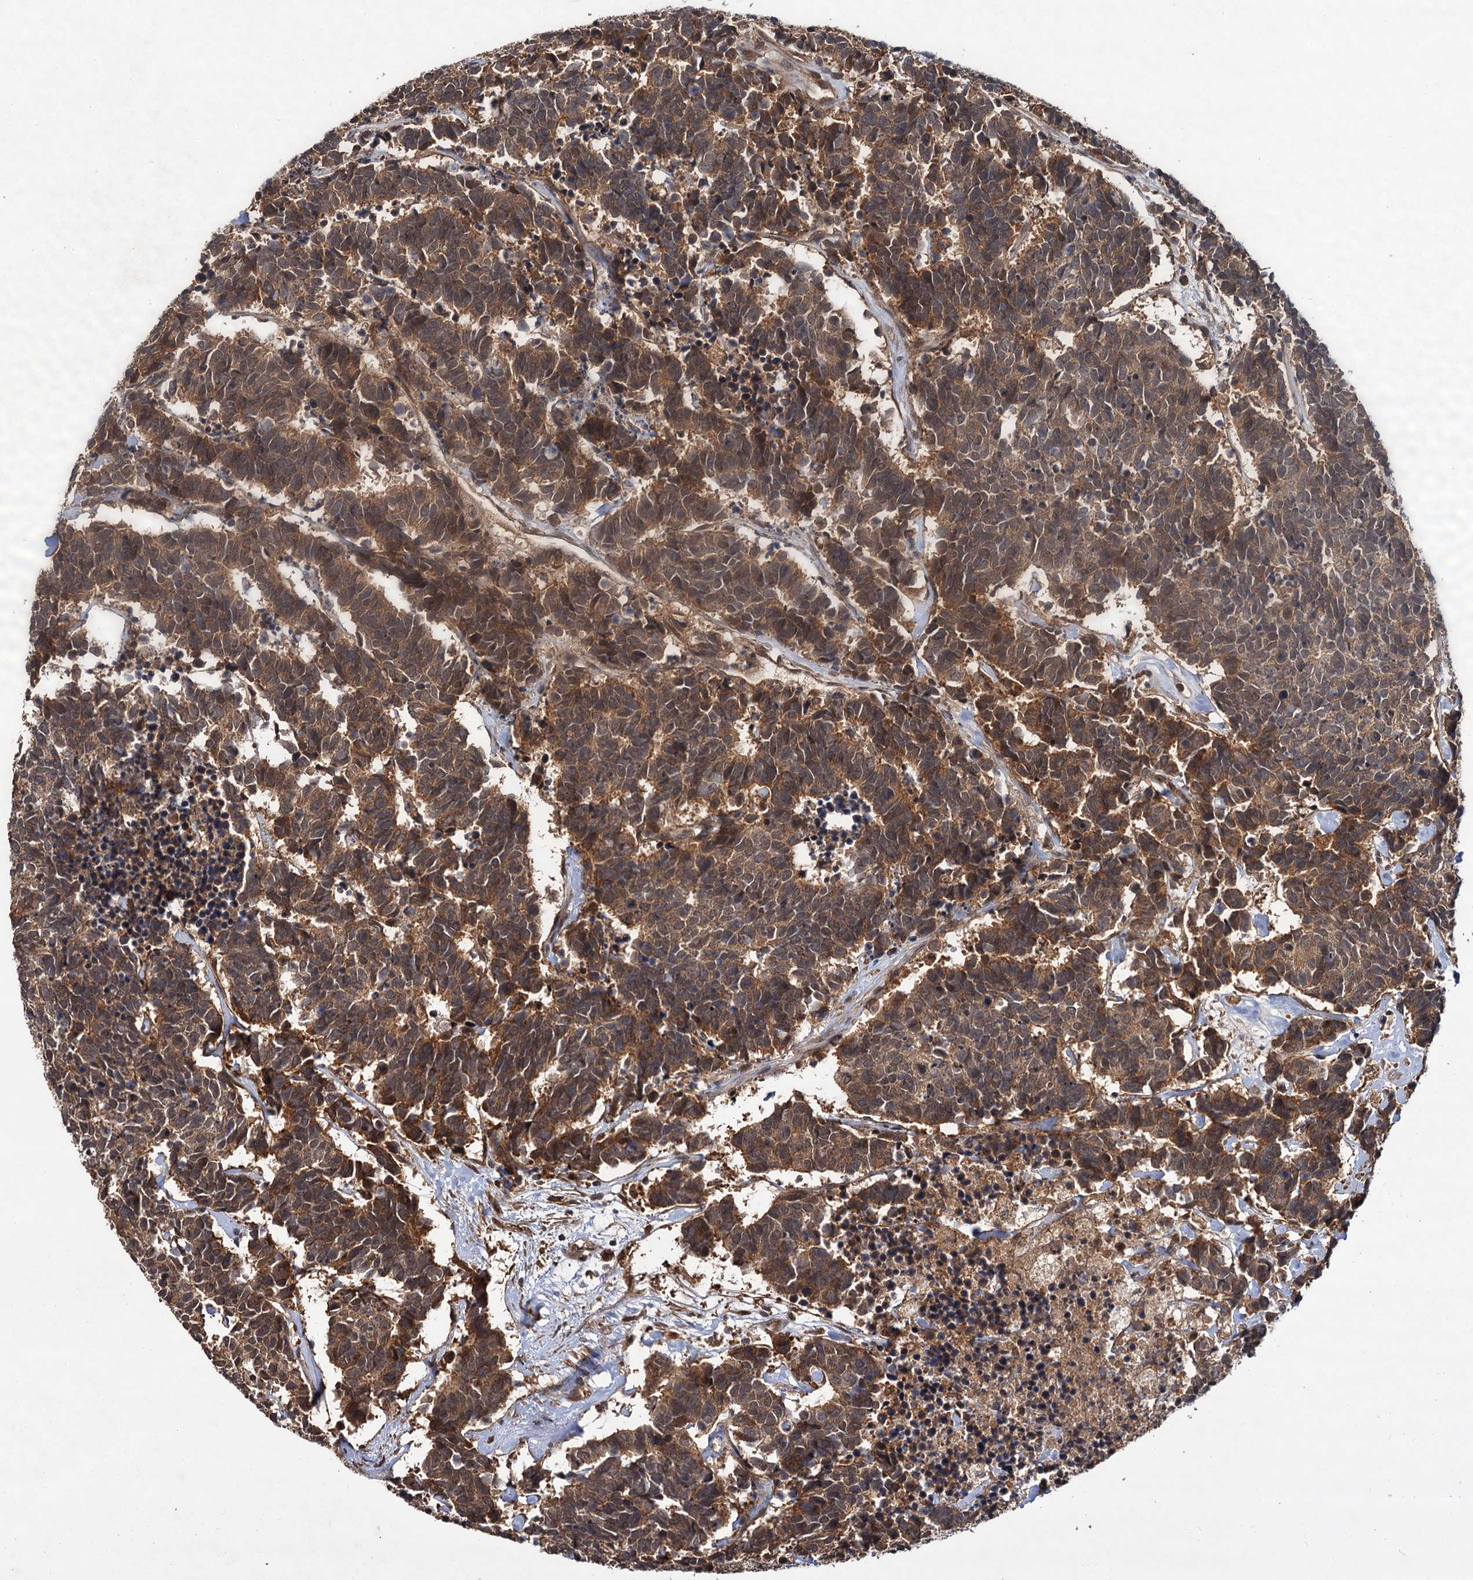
{"staining": {"intensity": "moderate", "quantity": ">75%", "location": "cytoplasmic/membranous"}, "tissue": "carcinoid", "cell_type": "Tumor cells", "image_type": "cancer", "snomed": [{"axis": "morphology", "description": "Carcinoma, NOS"}, {"axis": "morphology", "description": "Carcinoid, malignant, NOS"}, {"axis": "topography", "description": "Urinary bladder"}], "caption": "Carcinoma tissue demonstrates moderate cytoplasmic/membranous positivity in about >75% of tumor cells (DAB = brown stain, brightfield microscopy at high magnification).", "gene": "MBD6", "patient": {"sex": "male", "age": 57}}